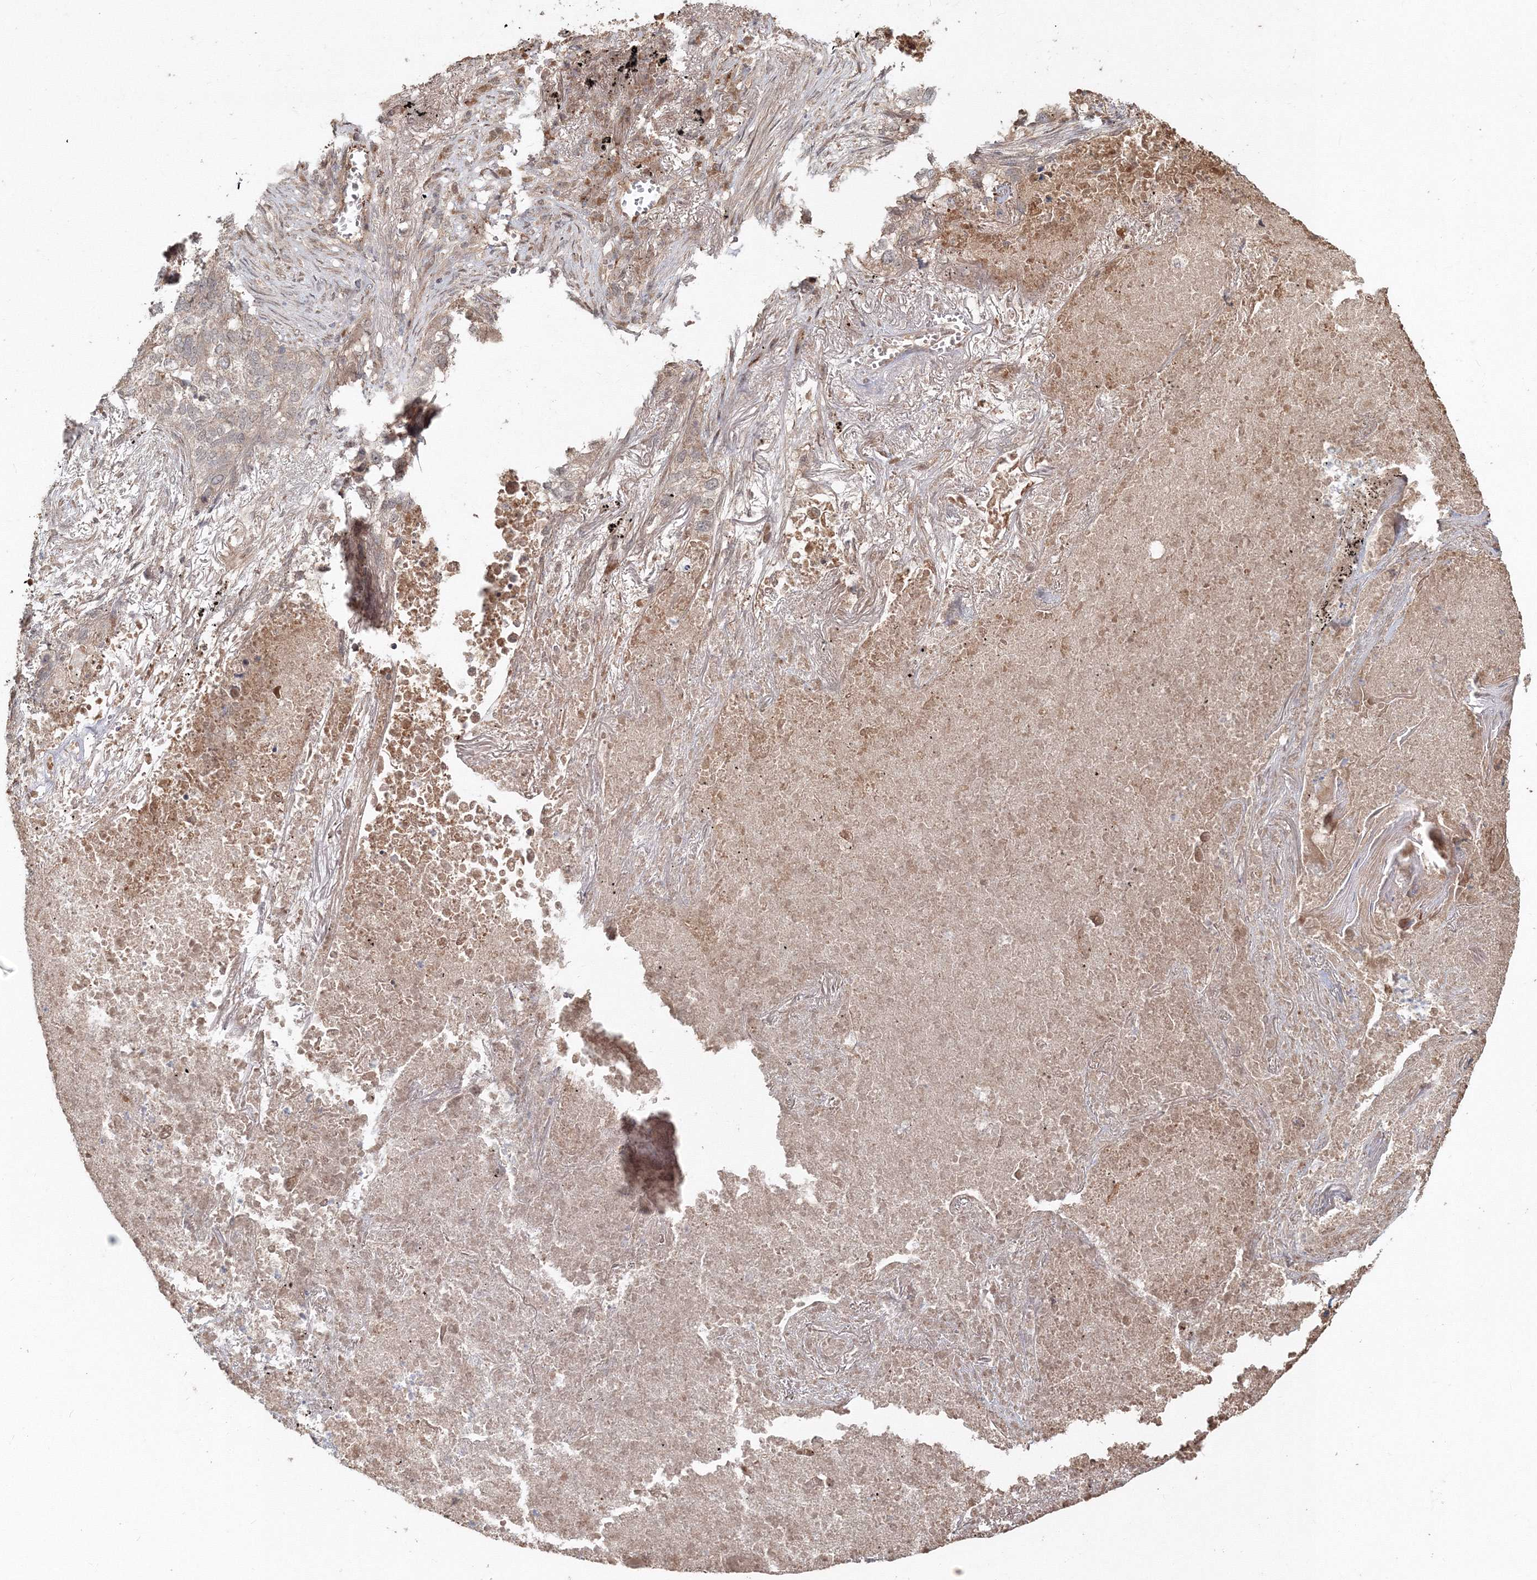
{"staining": {"intensity": "negative", "quantity": "none", "location": "none"}, "tissue": "lung cancer", "cell_type": "Tumor cells", "image_type": "cancer", "snomed": [{"axis": "morphology", "description": "Squamous cell carcinoma, NOS"}, {"axis": "topography", "description": "Lung"}], "caption": "Immunohistochemistry photomicrograph of lung squamous cell carcinoma stained for a protein (brown), which exhibits no positivity in tumor cells. (Brightfield microscopy of DAB (3,3'-diaminobenzidine) immunohistochemistry at high magnification).", "gene": "ANAPC16", "patient": {"sex": "female", "age": 63}}